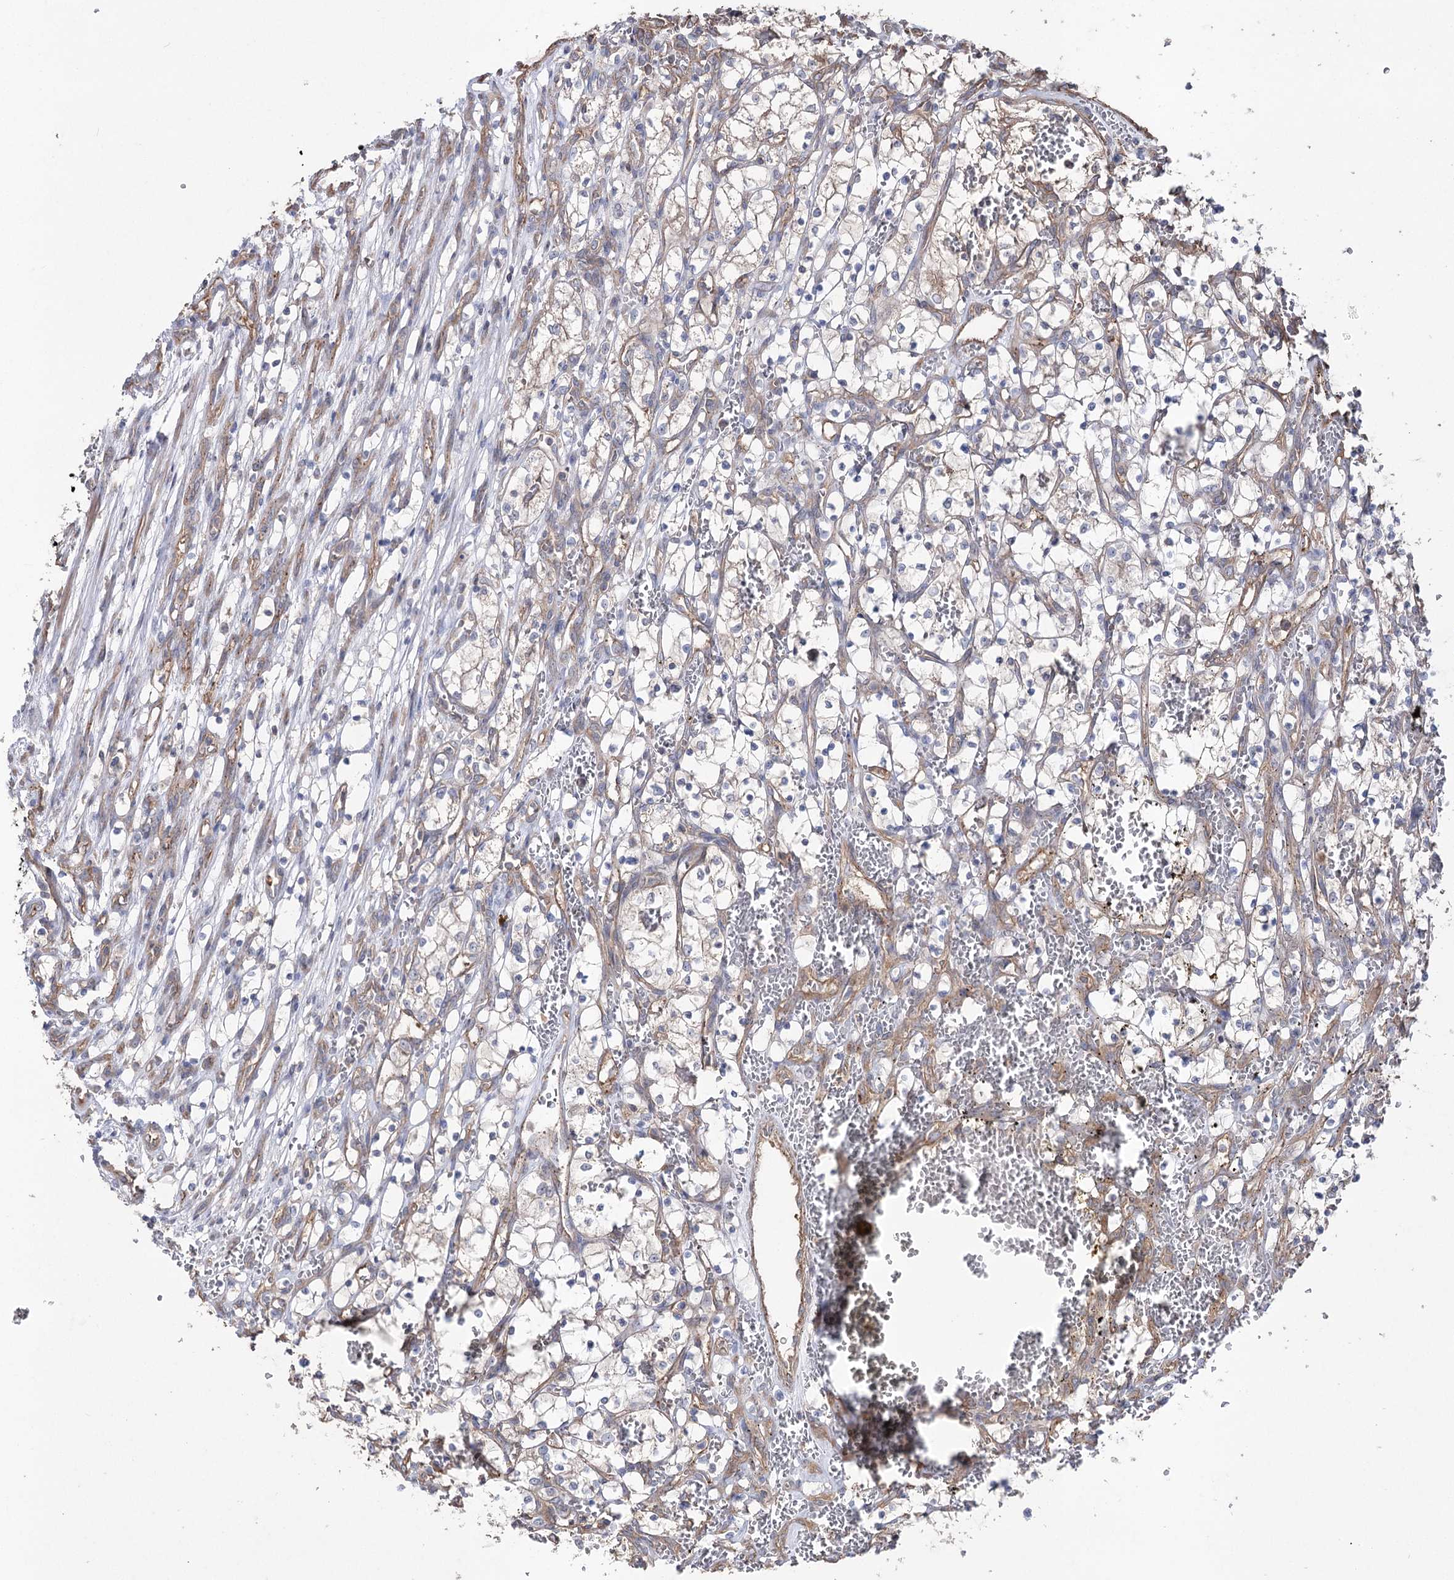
{"staining": {"intensity": "weak", "quantity": ">75%", "location": "cytoplasmic/membranous"}, "tissue": "renal cancer", "cell_type": "Tumor cells", "image_type": "cancer", "snomed": [{"axis": "morphology", "description": "Adenocarcinoma, NOS"}, {"axis": "topography", "description": "Kidney"}], "caption": "A high-resolution image shows immunohistochemistry staining of renal cancer (adenocarcinoma), which exhibits weak cytoplasmic/membranous staining in about >75% of tumor cells.", "gene": "LARS2", "patient": {"sex": "female", "age": 69}}